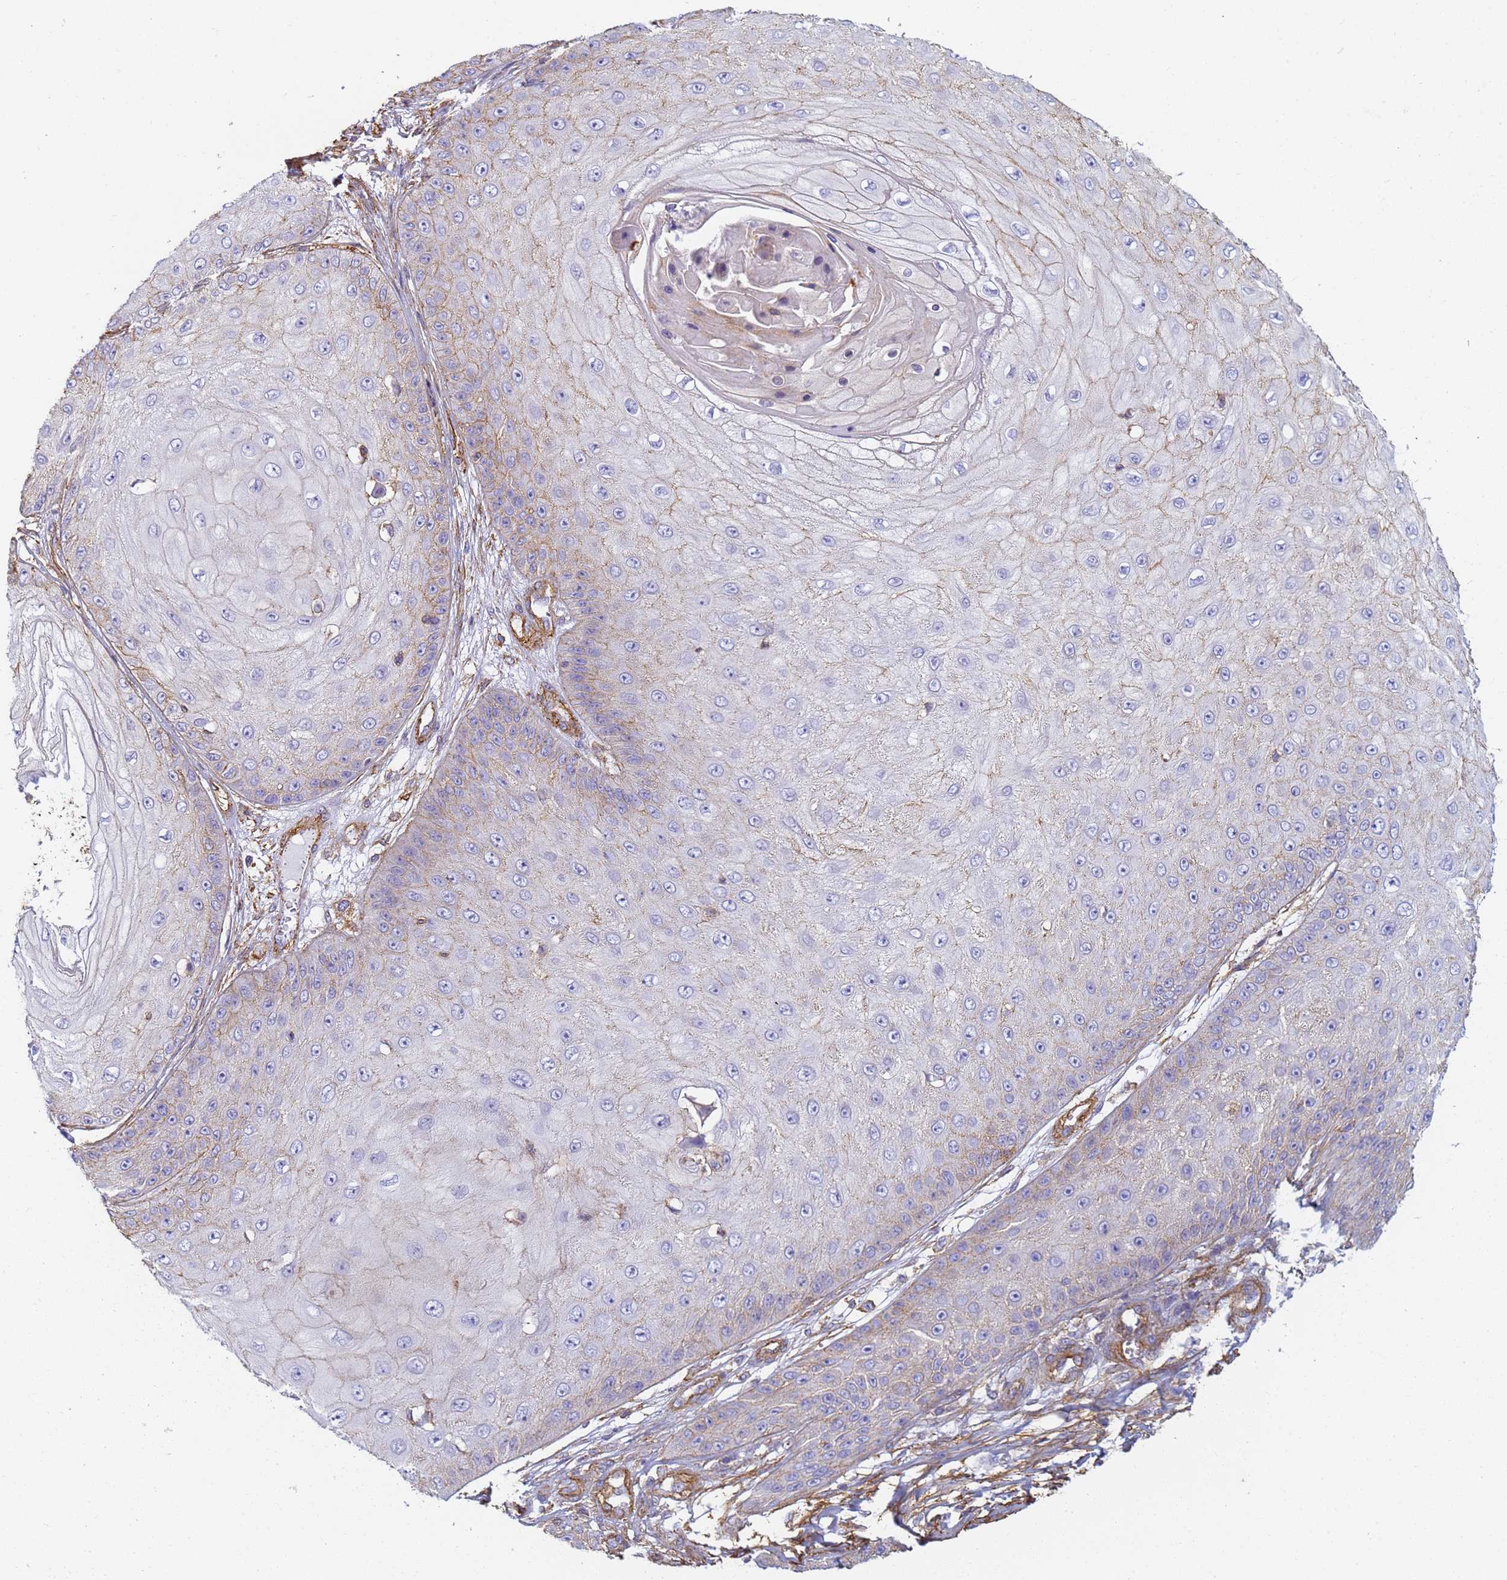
{"staining": {"intensity": "moderate", "quantity": "25%-75%", "location": "cytoplasmic/membranous"}, "tissue": "skin cancer", "cell_type": "Tumor cells", "image_type": "cancer", "snomed": [{"axis": "morphology", "description": "Squamous cell carcinoma, NOS"}, {"axis": "topography", "description": "Skin"}], "caption": "Skin cancer stained with DAB (3,3'-diaminobenzidine) immunohistochemistry (IHC) exhibits medium levels of moderate cytoplasmic/membranous staining in about 25%-75% of tumor cells.", "gene": "TPM1", "patient": {"sex": "male", "age": 70}}